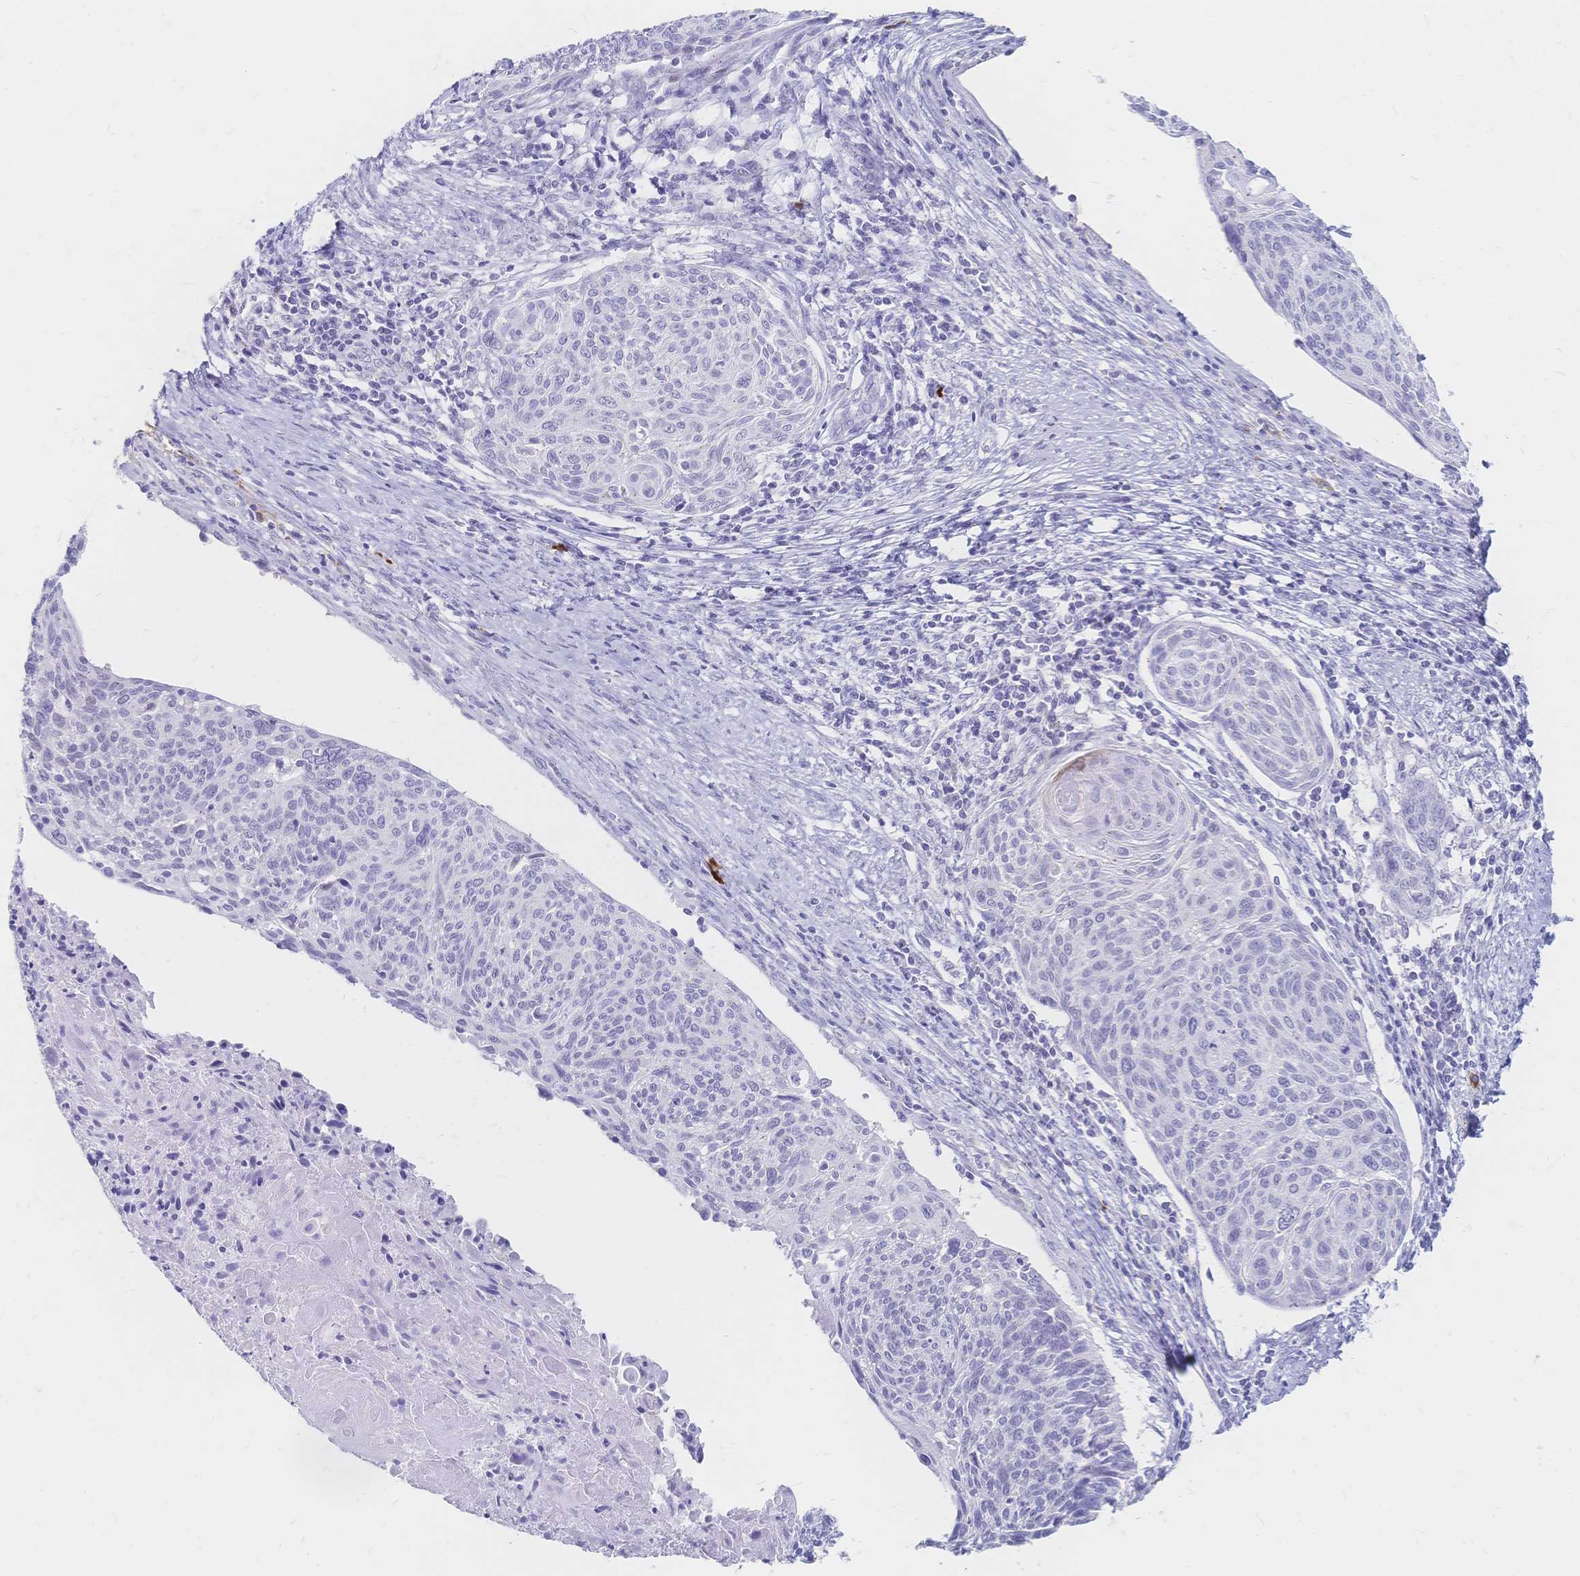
{"staining": {"intensity": "negative", "quantity": "none", "location": "none"}, "tissue": "cervical cancer", "cell_type": "Tumor cells", "image_type": "cancer", "snomed": [{"axis": "morphology", "description": "Squamous cell carcinoma, NOS"}, {"axis": "topography", "description": "Cervix"}], "caption": "The histopathology image shows no significant expression in tumor cells of cervical cancer (squamous cell carcinoma). The staining was performed using DAB (3,3'-diaminobenzidine) to visualize the protein expression in brown, while the nuclei were stained in blue with hematoxylin (Magnification: 20x).", "gene": "PSORS1C2", "patient": {"sex": "female", "age": 49}}